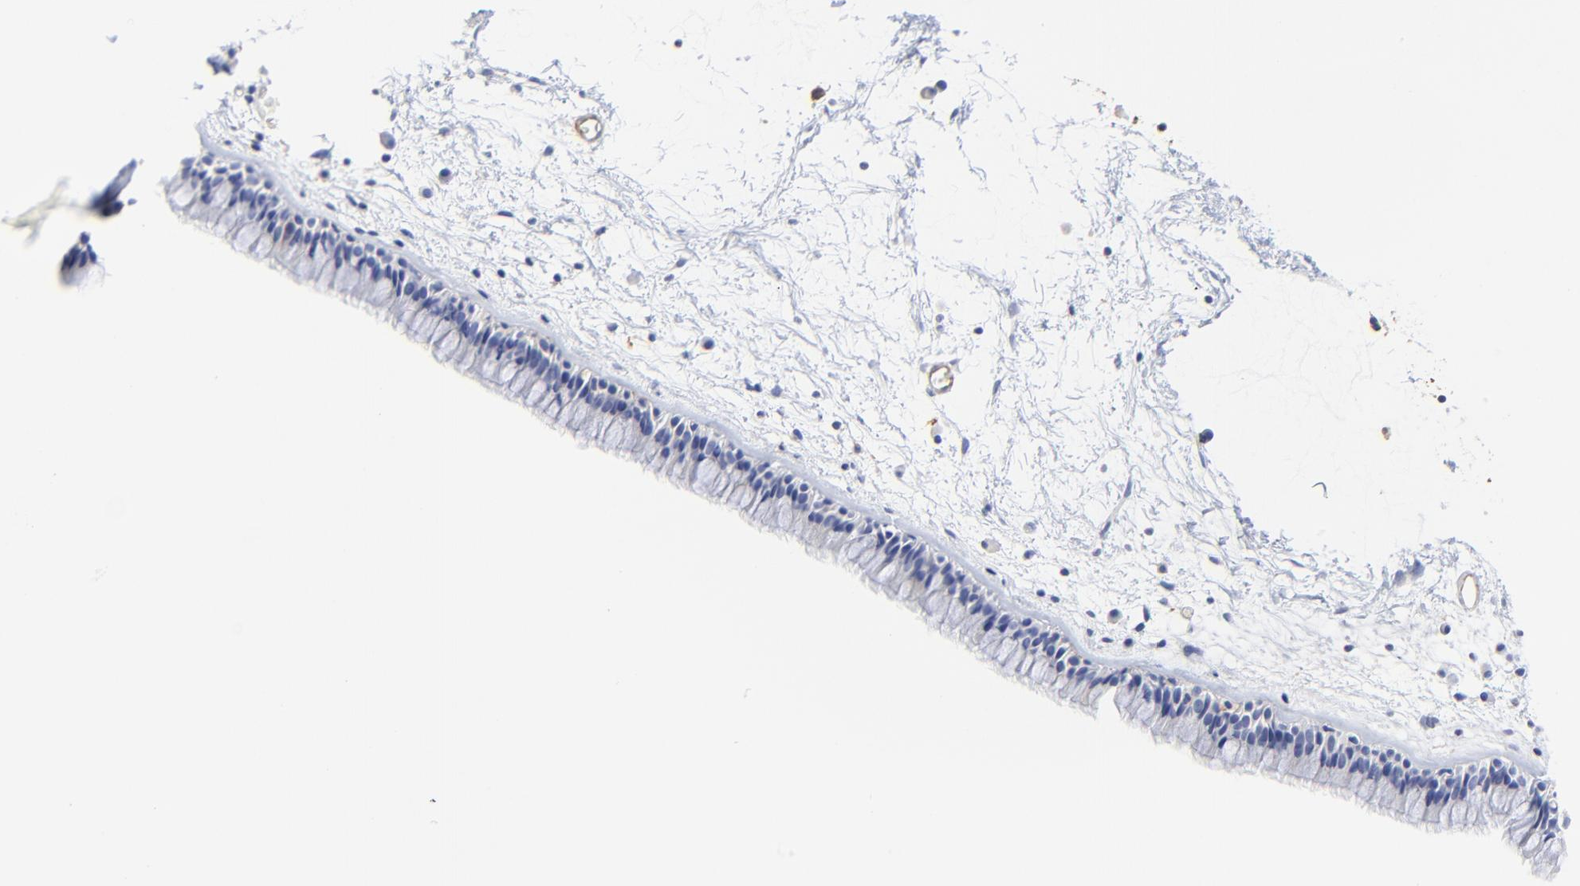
{"staining": {"intensity": "negative", "quantity": "none", "location": "none"}, "tissue": "nasopharynx", "cell_type": "Respiratory epithelial cells", "image_type": "normal", "snomed": [{"axis": "morphology", "description": "Normal tissue, NOS"}, {"axis": "morphology", "description": "Inflammation, NOS"}, {"axis": "topography", "description": "Nasopharynx"}], "caption": "Immunohistochemistry histopathology image of unremarkable nasopharynx: nasopharynx stained with DAB (3,3'-diaminobenzidine) reveals no significant protein staining in respiratory epithelial cells.", "gene": "TAGLN2", "patient": {"sex": "male", "age": 48}}